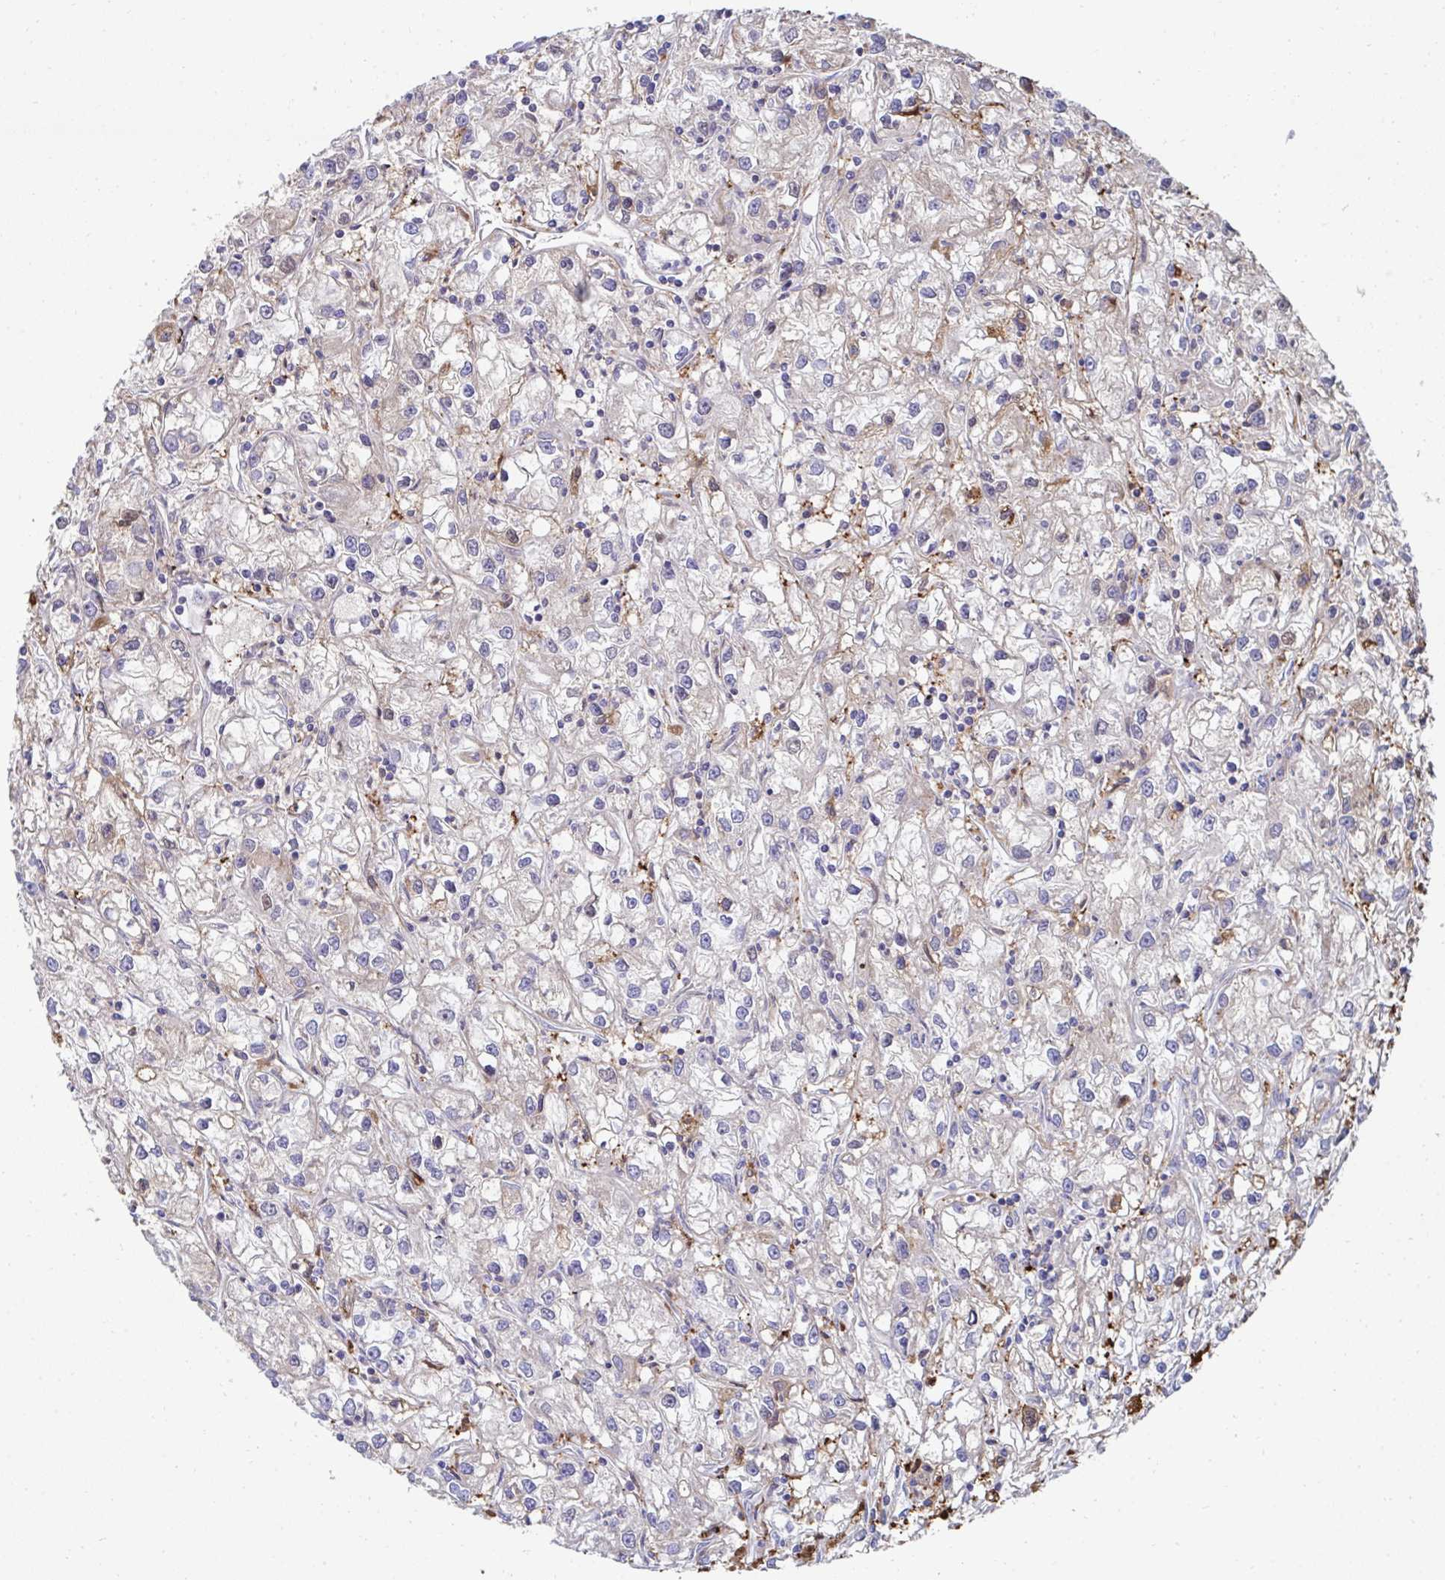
{"staining": {"intensity": "weak", "quantity": "25%-75%", "location": "cytoplasmic/membranous"}, "tissue": "renal cancer", "cell_type": "Tumor cells", "image_type": "cancer", "snomed": [{"axis": "morphology", "description": "Adenocarcinoma, NOS"}, {"axis": "topography", "description": "Kidney"}], "caption": "The micrograph demonstrates staining of renal cancer (adenocarcinoma), revealing weak cytoplasmic/membranous protein staining (brown color) within tumor cells. (brown staining indicates protein expression, while blue staining denotes nuclei).", "gene": "FBXL13", "patient": {"sex": "female", "age": 59}}